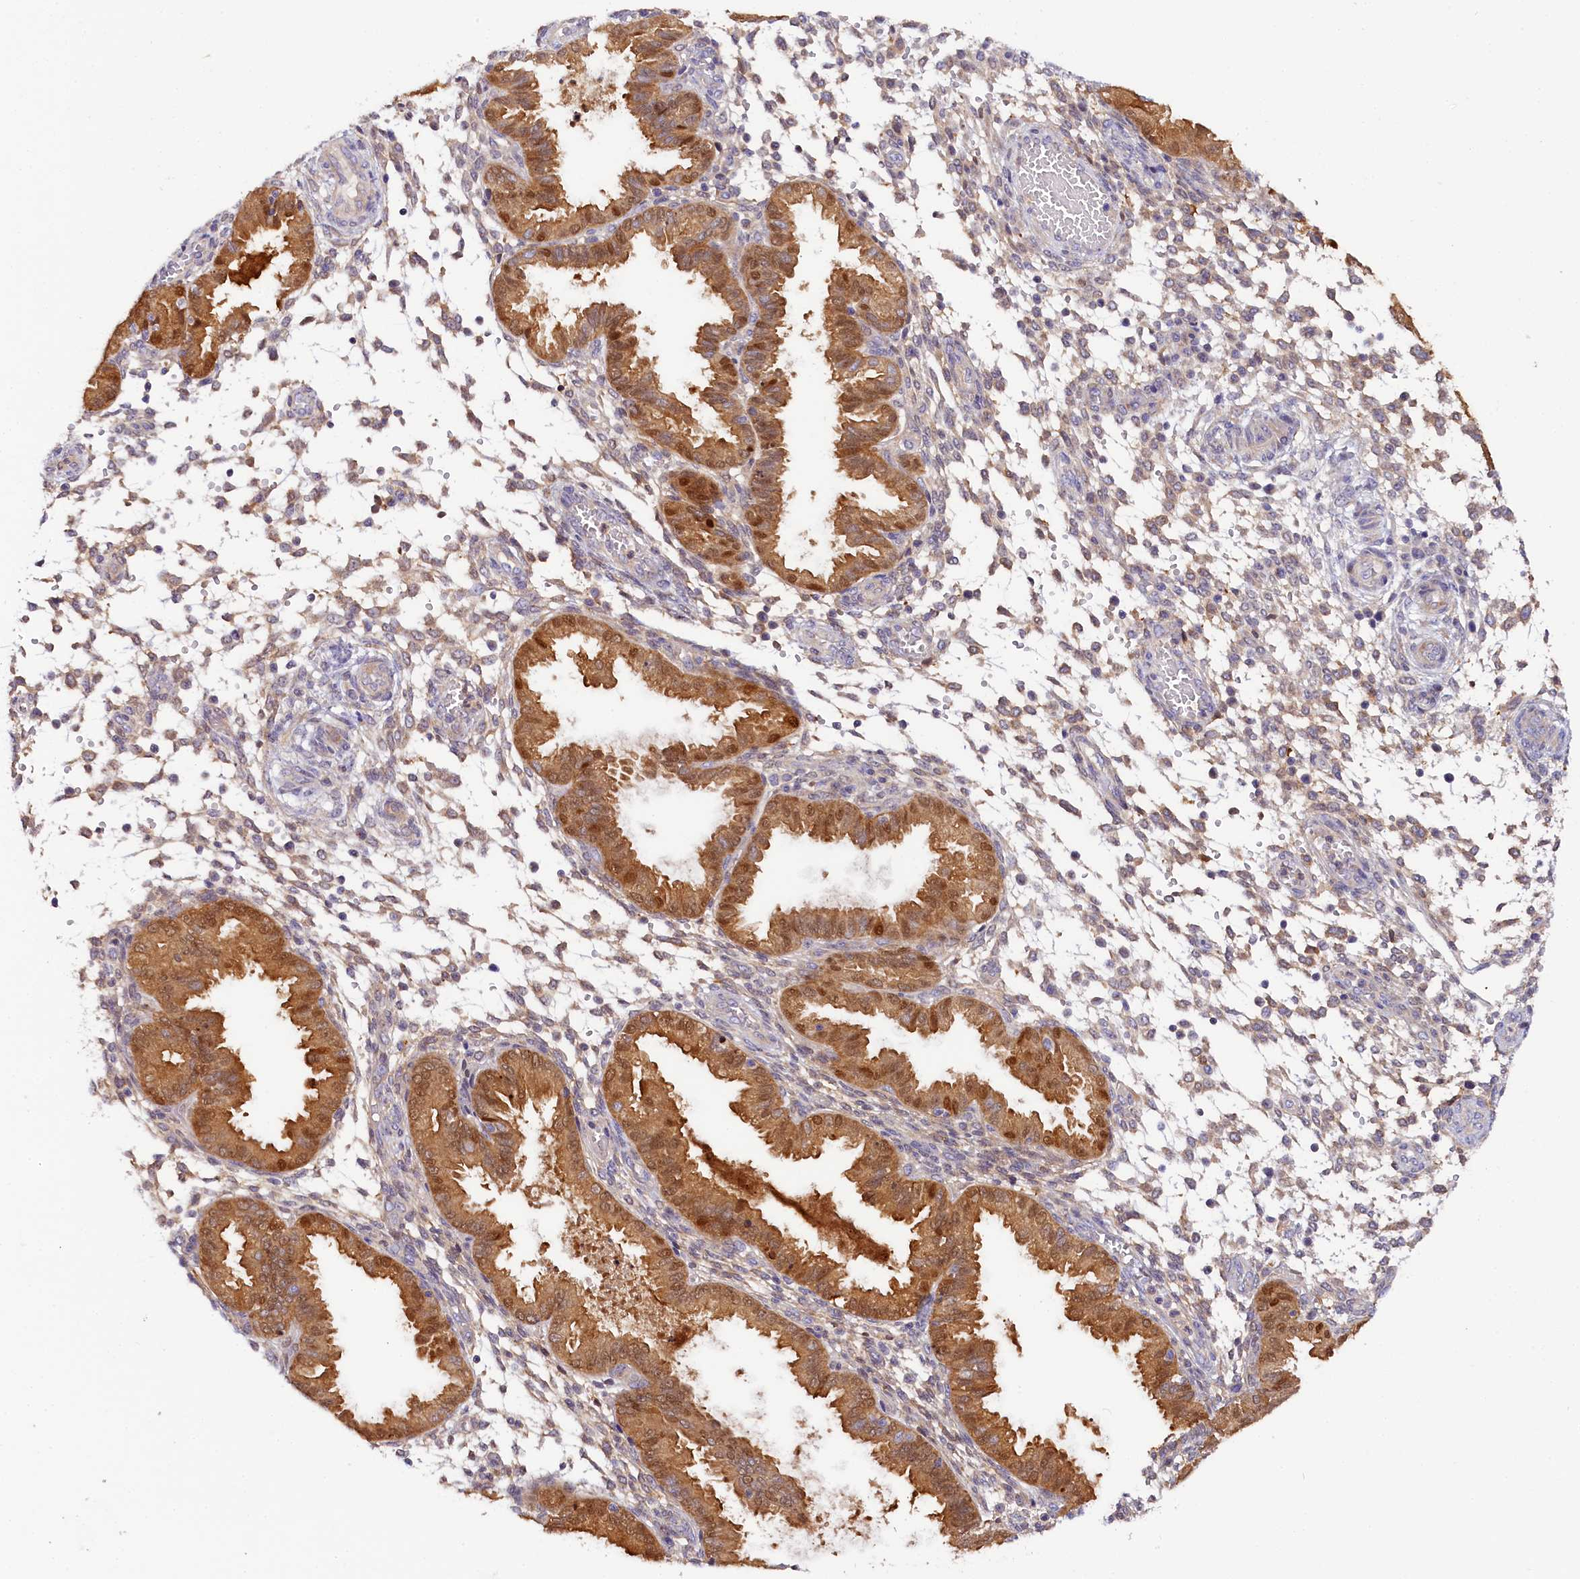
{"staining": {"intensity": "weak", "quantity": "25%-75%", "location": "cytoplasmic/membranous"}, "tissue": "endometrium", "cell_type": "Cells in endometrial stroma", "image_type": "normal", "snomed": [{"axis": "morphology", "description": "Normal tissue, NOS"}, {"axis": "topography", "description": "Endometrium"}], "caption": "Immunohistochemical staining of benign human endometrium demonstrates weak cytoplasmic/membranous protein staining in approximately 25%-75% of cells in endometrial stroma. The staining is performed using DAB brown chromogen to label protein expression. The nuclei are counter-stained blue using hematoxylin.", "gene": "KATNB1", "patient": {"sex": "female", "age": 33}}